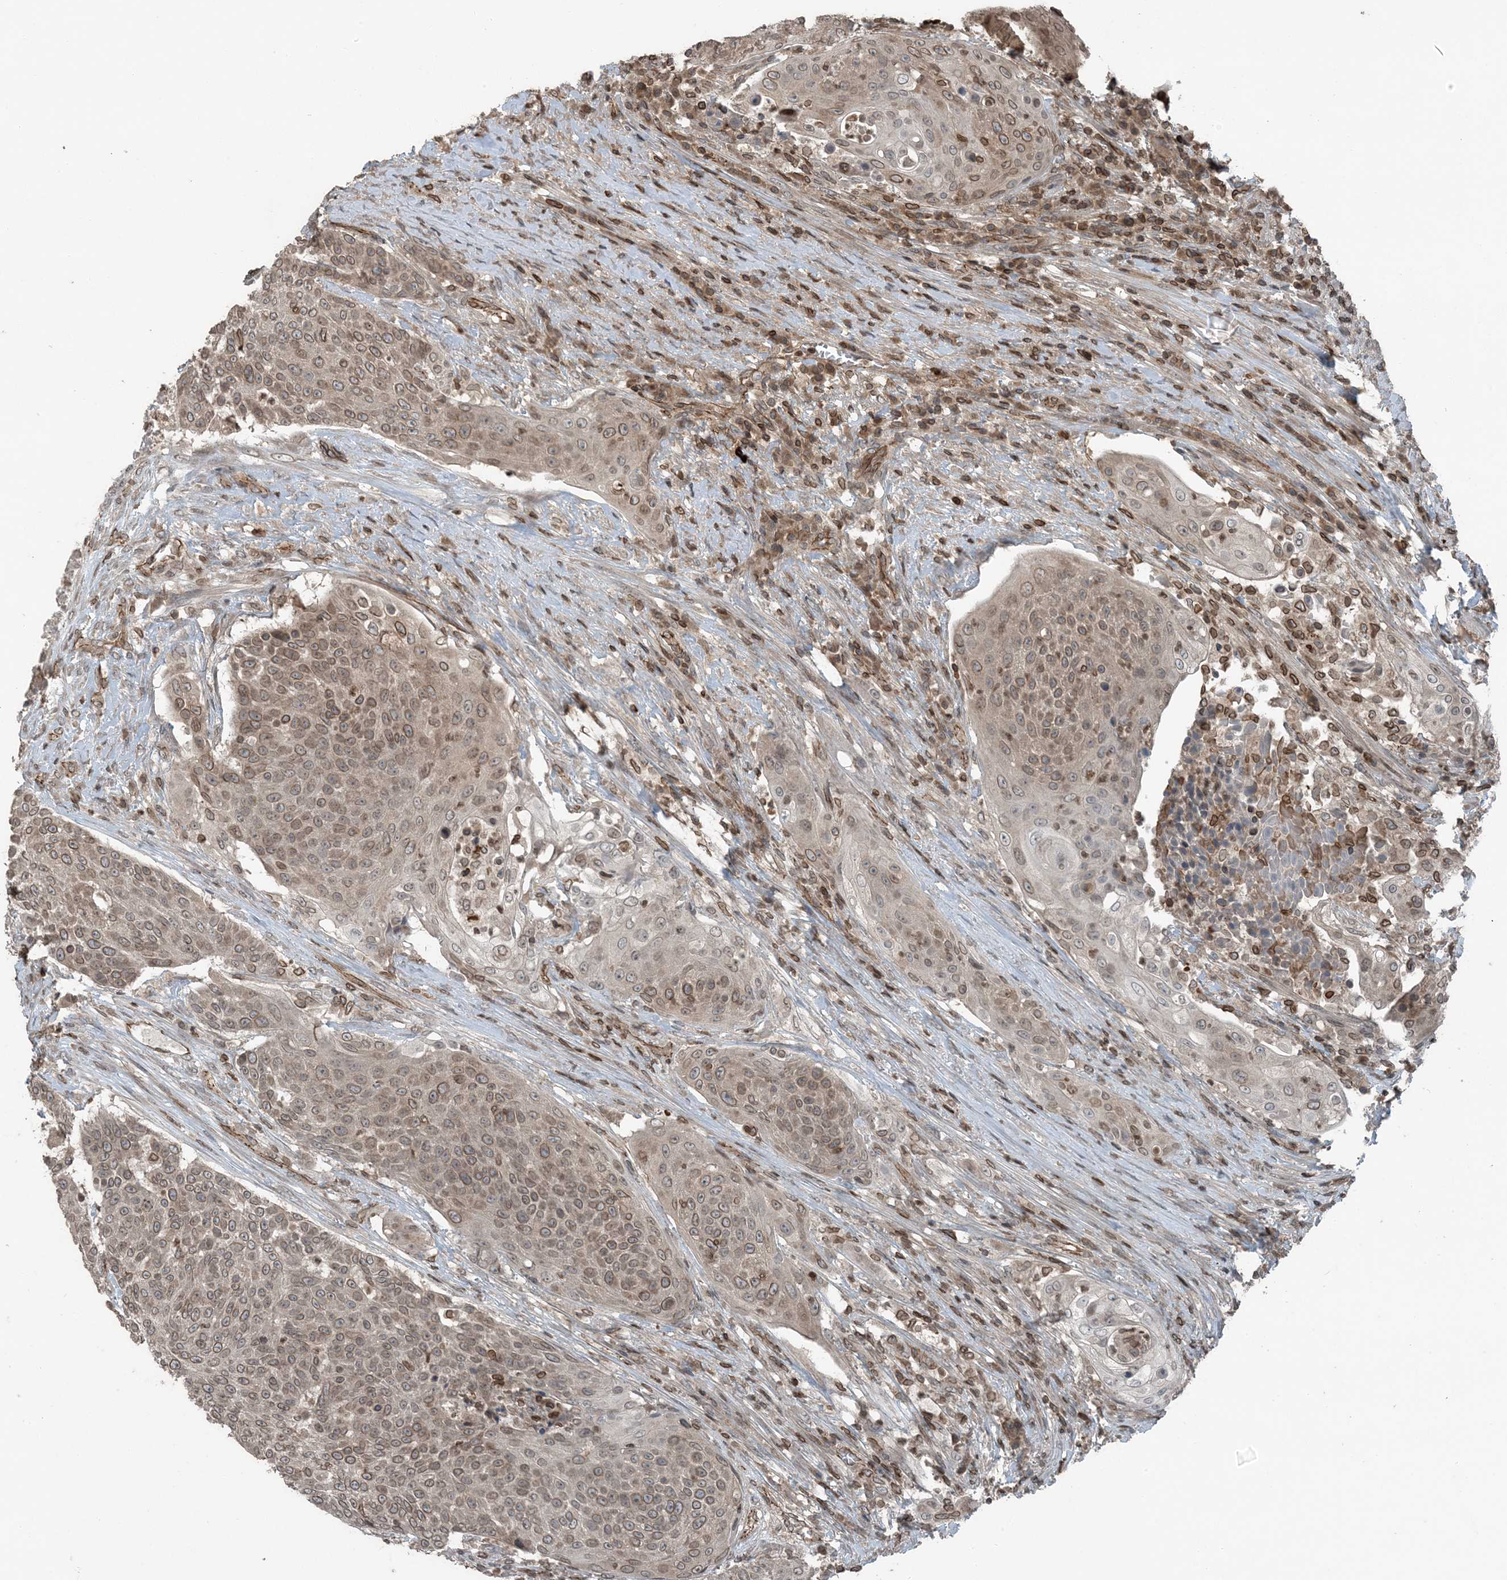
{"staining": {"intensity": "moderate", "quantity": ">75%", "location": "cytoplasmic/membranous,nuclear"}, "tissue": "urothelial cancer", "cell_type": "Tumor cells", "image_type": "cancer", "snomed": [{"axis": "morphology", "description": "Urothelial carcinoma, High grade"}, {"axis": "topography", "description": "Urinary bladder"}], "caption": "A brown stain highlights moderate cytoplasmic/membranous and nuclear expression of a protein in high-grade urothelial carcinoma tumor cells.", "gene": "ZFAND2B", "patient": {"sex": "female", "age": 63}}